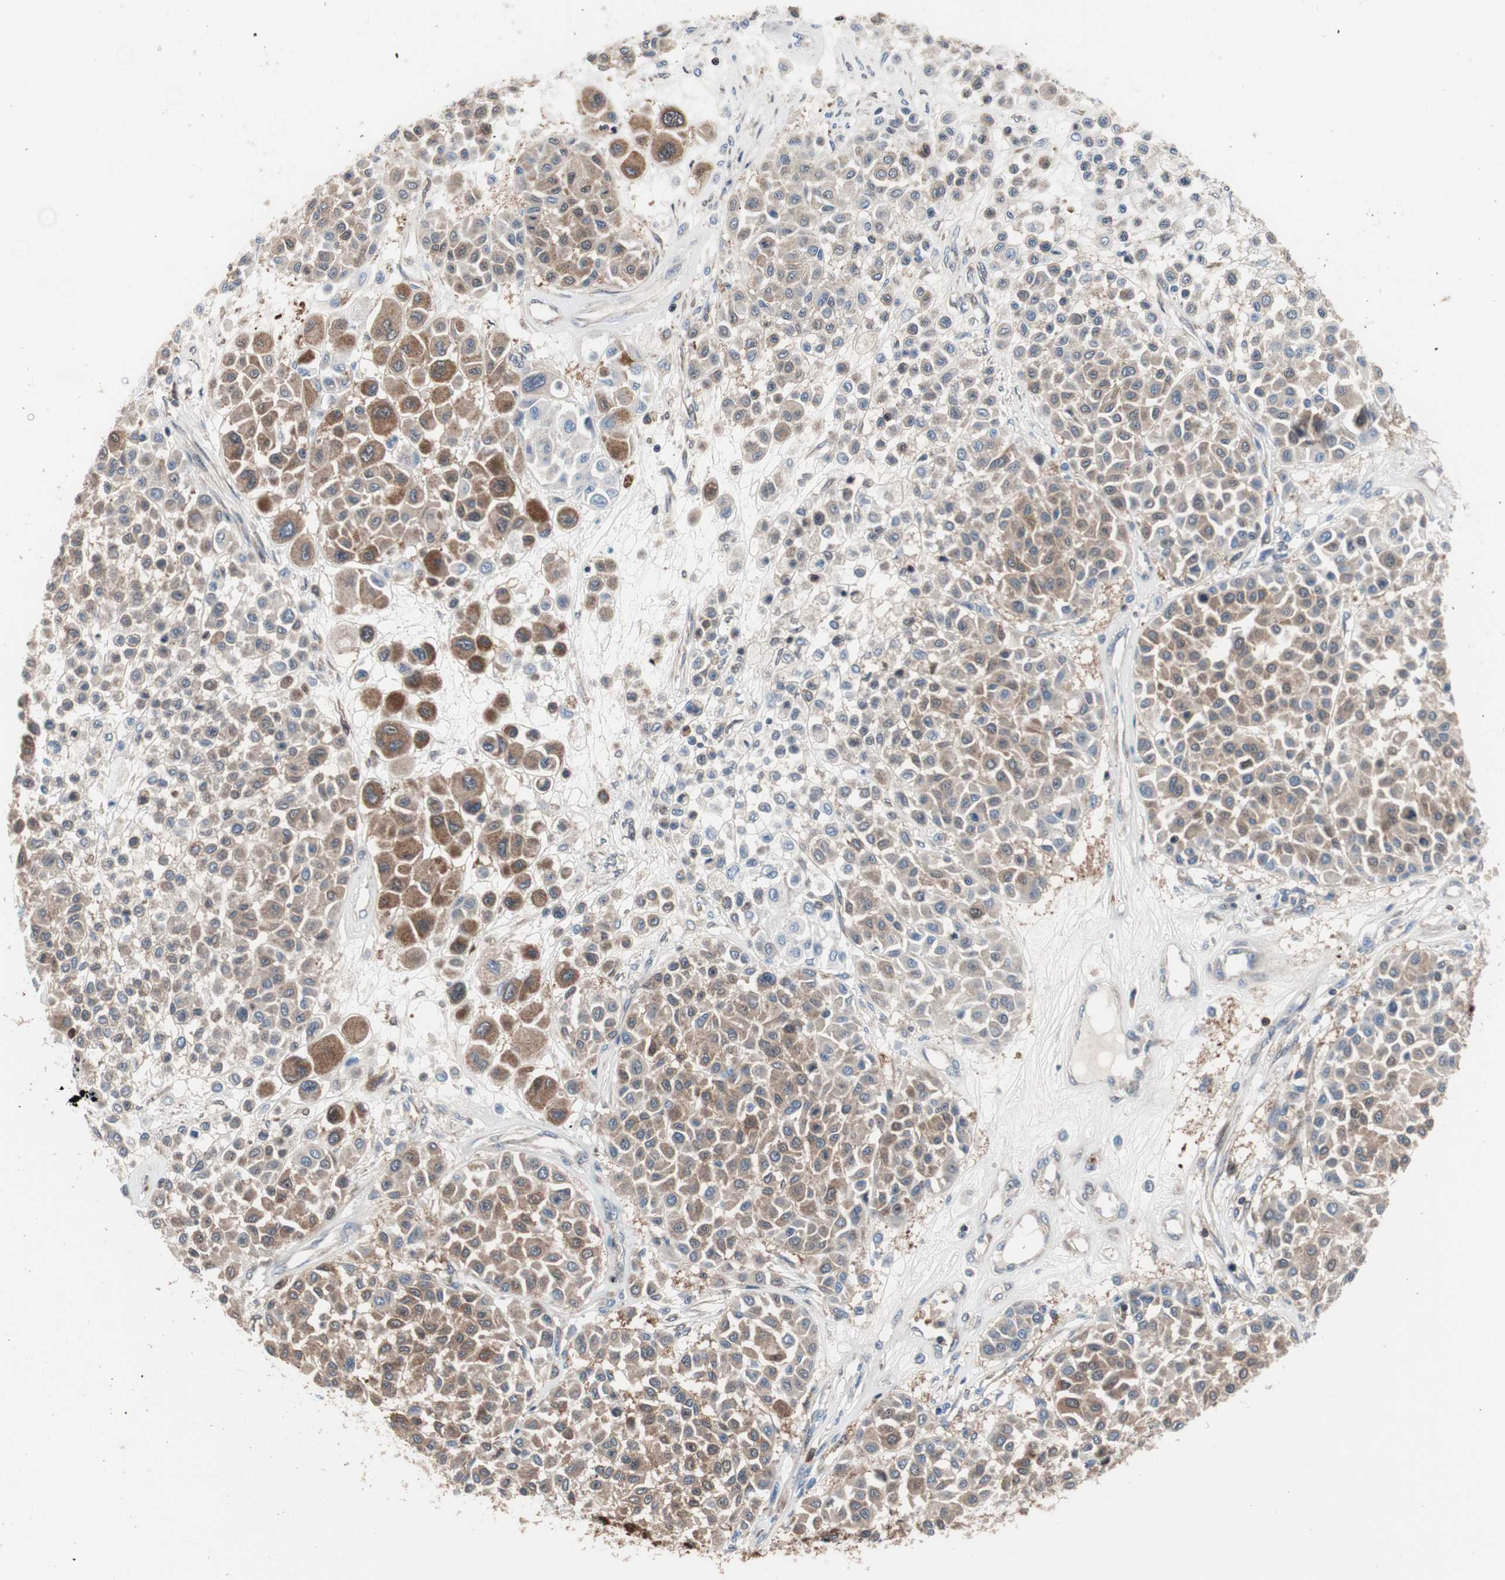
{"staining": {"intensity": "moderate", "quantity": "<25%", "location": "cytoplasmic/membranous"}, "tissue": "melanoma", "cell_type": "Tumor cells", "image_type": "cancer", "snomed": [{"axis": "morphology", "description": "Malignant melanoma, Metastatic site"}, {"axis": "topography", "description": "Soft tissue"}], "caption": "Human malignant melanoma (metastatic site) stained for a protein (brown) displays moderate cytoplasmic/membranous positive expression in about <25% of tumor cells.", "gene": "PRDX2", "patient": {"sex": "male", "age": 41}}